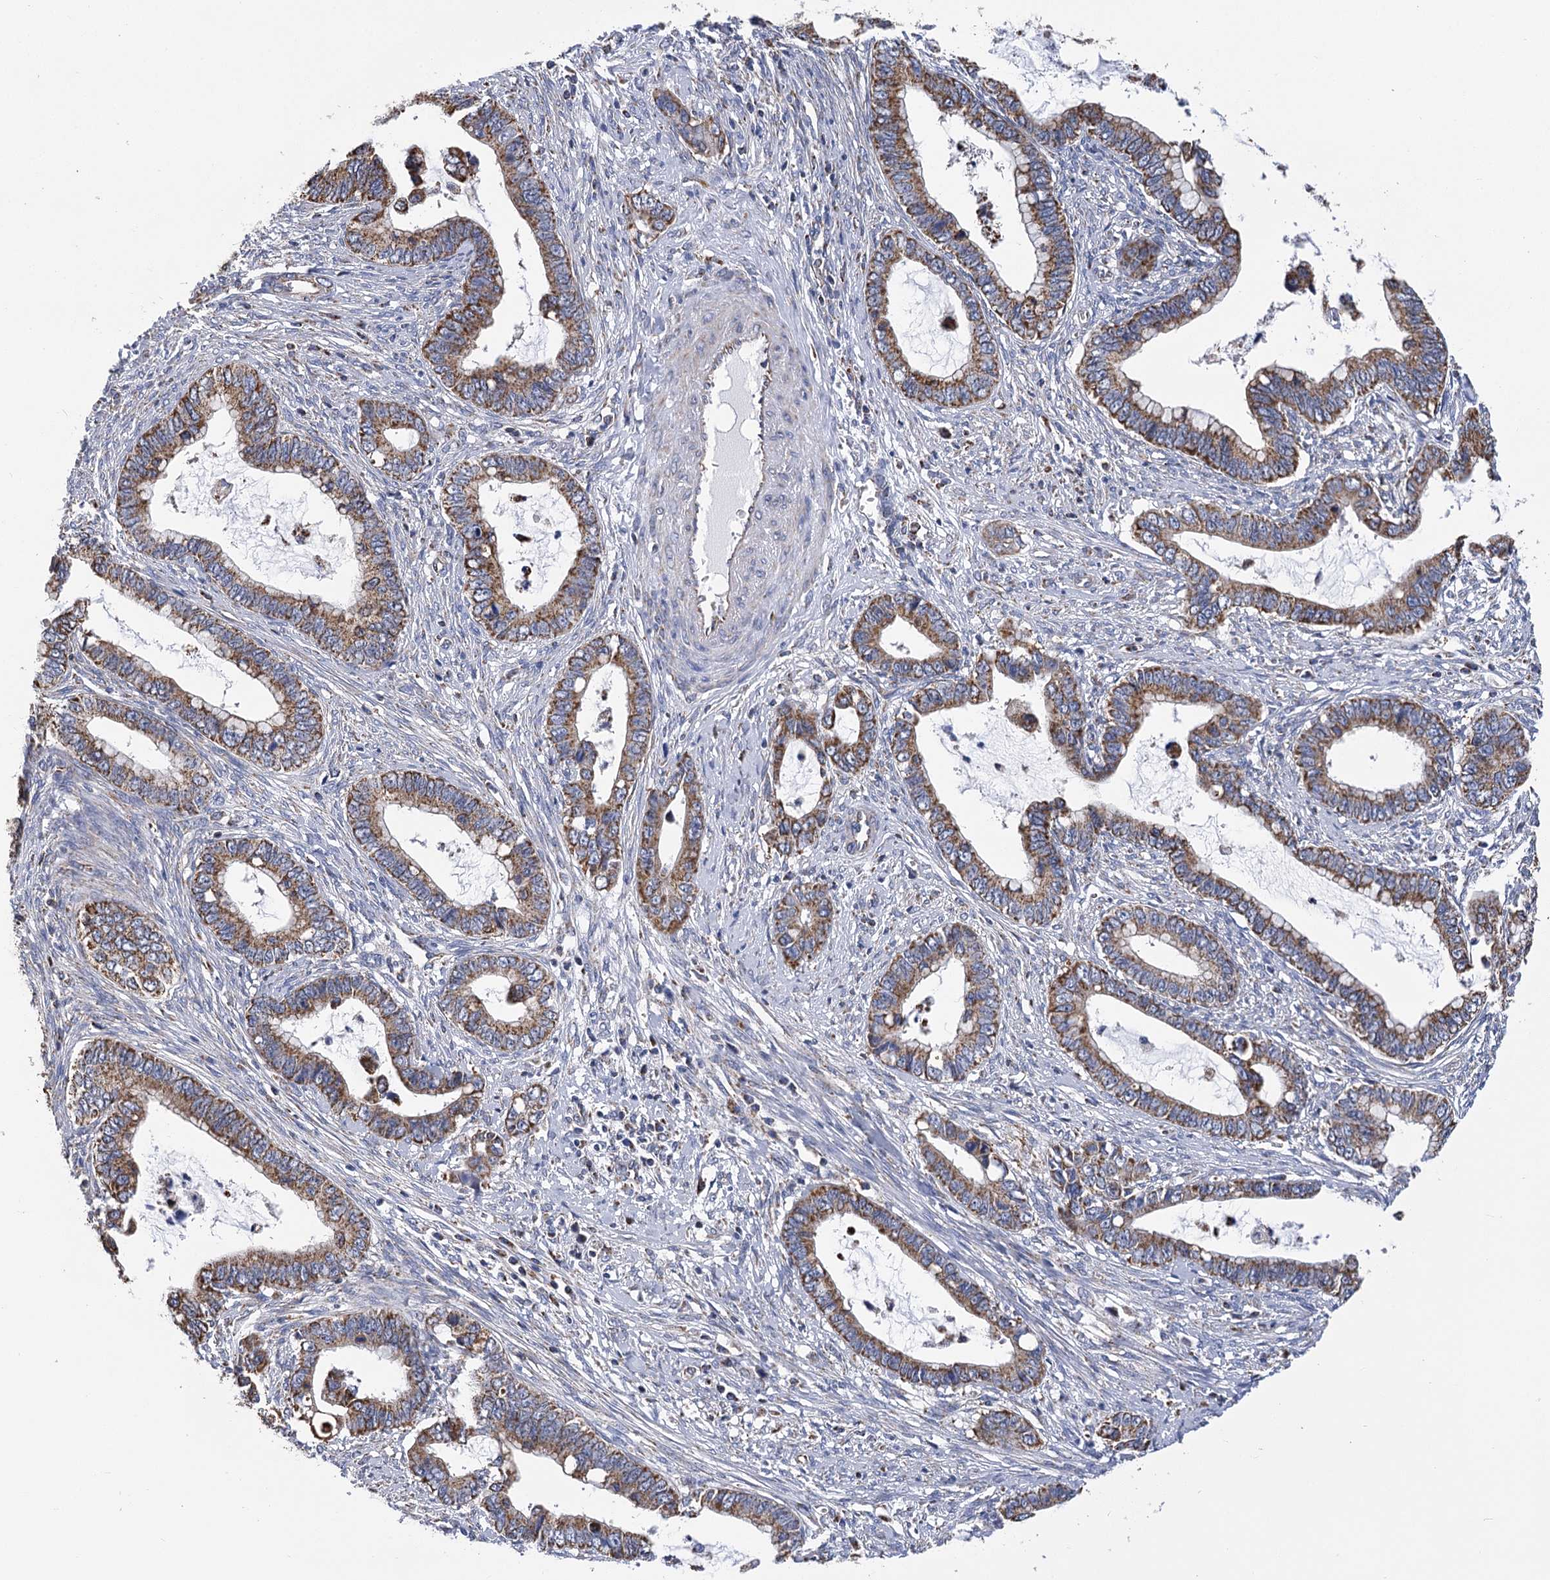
{"staining": {"intensity": "moderate", "quantity": ">75%", "location": "cytoplasmic/membranous"}, "tissue": "cervical cancer", "cell_type": "Tumor cells", "image_type": "cancer", "snomed": [{"axis": "morphology", "description": "Adenocarcinoma, NOS"}, {"axis": "topography", "description": "Cervix"}], "caption": "IHC micrograph of human cervical cancer (adenocarcinoma) stained for a protein (brown), which shows medium levels of moderate cytoplasmic/membranous positivity in approximately >75% of tumor cells.", "gene": "CCDC73", "patient": {"sex": "female", "age": 44}}